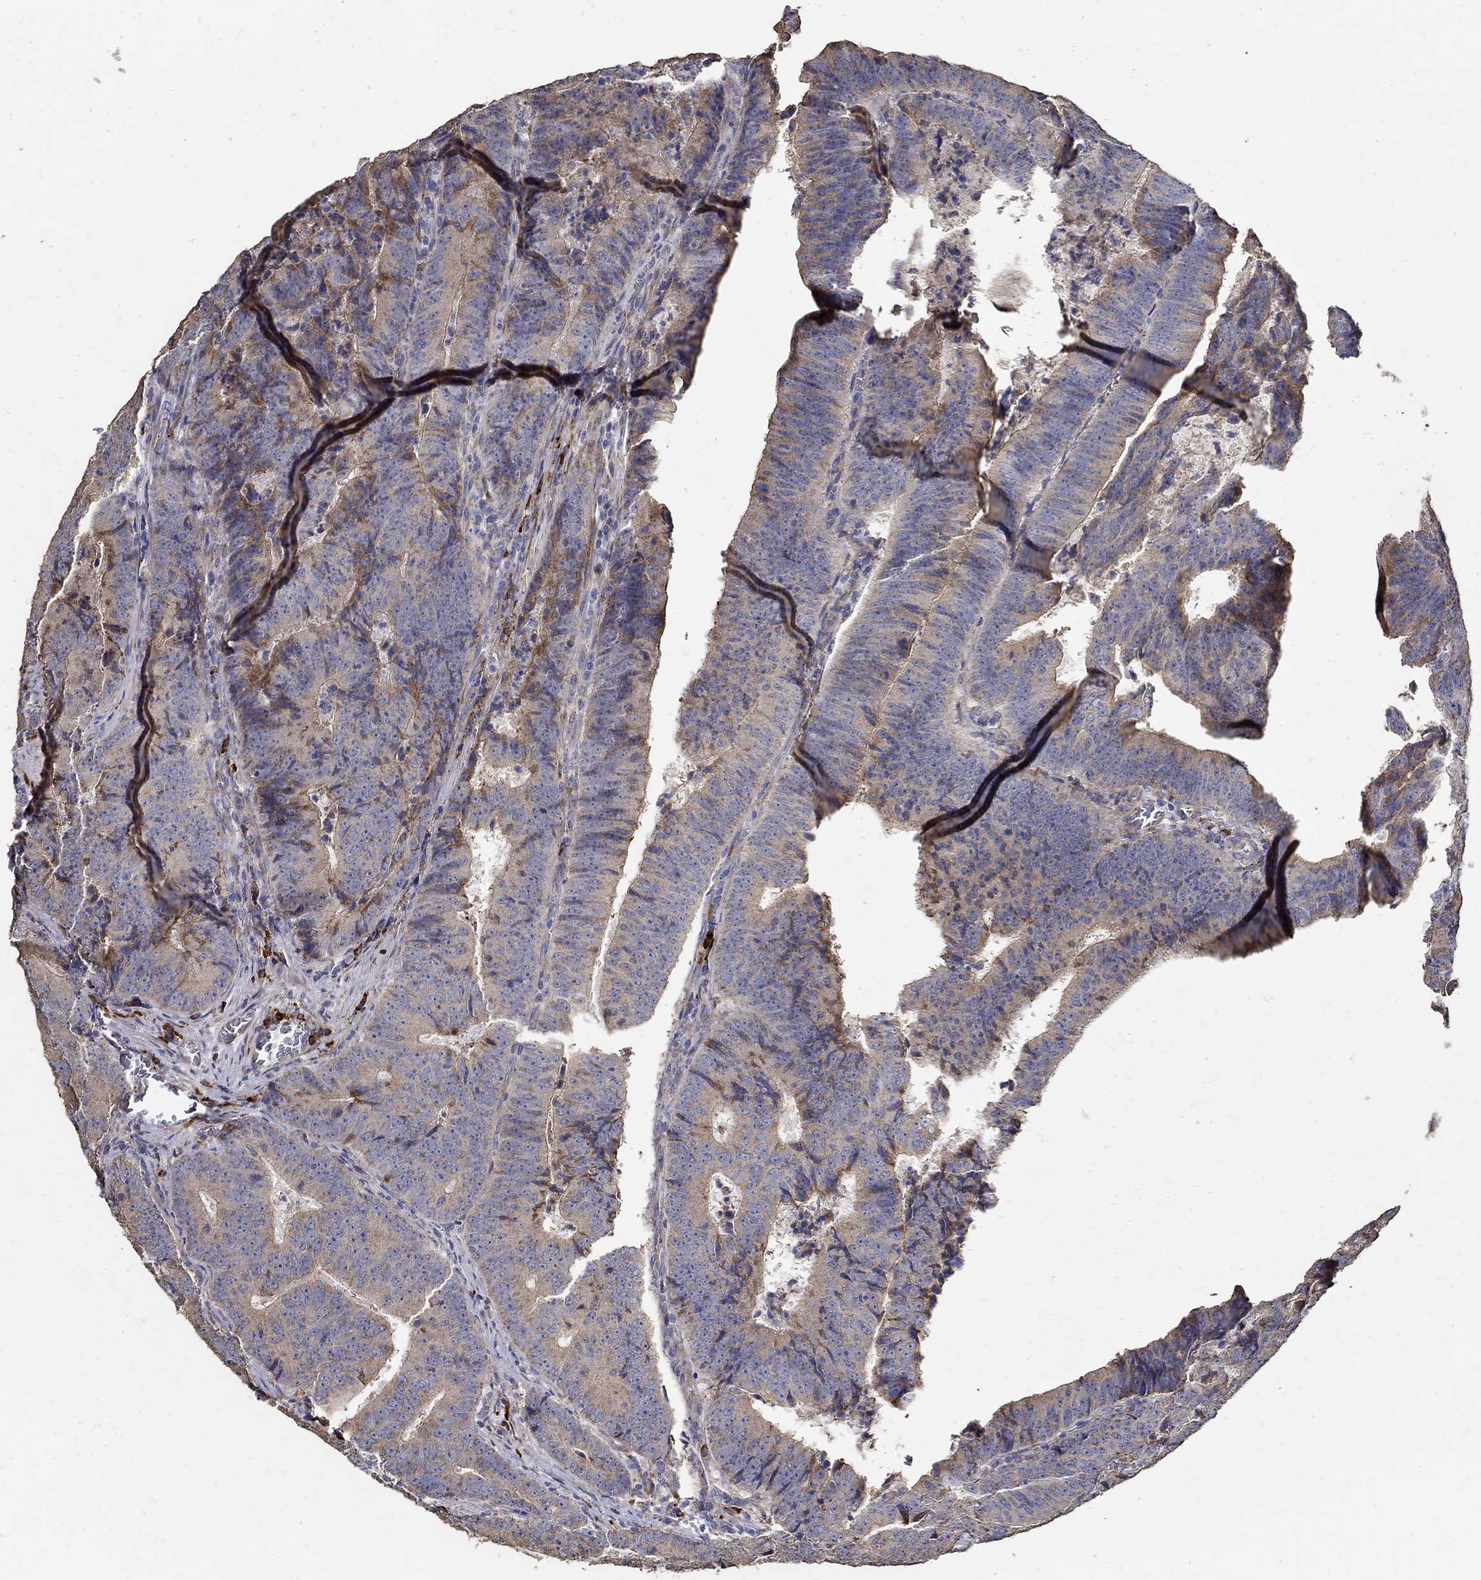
{"staining": {"intensity": "strong", "quantity": "<25%", "location": "cytoplasmic/membranous"}, "tissue": "colorectal cancer", "cell_type": "Tumor cells", "image_type": "cancer", "snomed": [{"axis": "morphology", "description": "Adenocarcinoma, NOS"}, {"axis": "topography", "description": "Colon"}], "caption": "About <25% of tumor cells in colorectal adenocarcinoma reveal strong cytoplasmic/membranous protein staining as visualized by brown immunohistochemical staining.", "gene": "EMILIN3", "patient": {"sex": "female", "age": 82}}